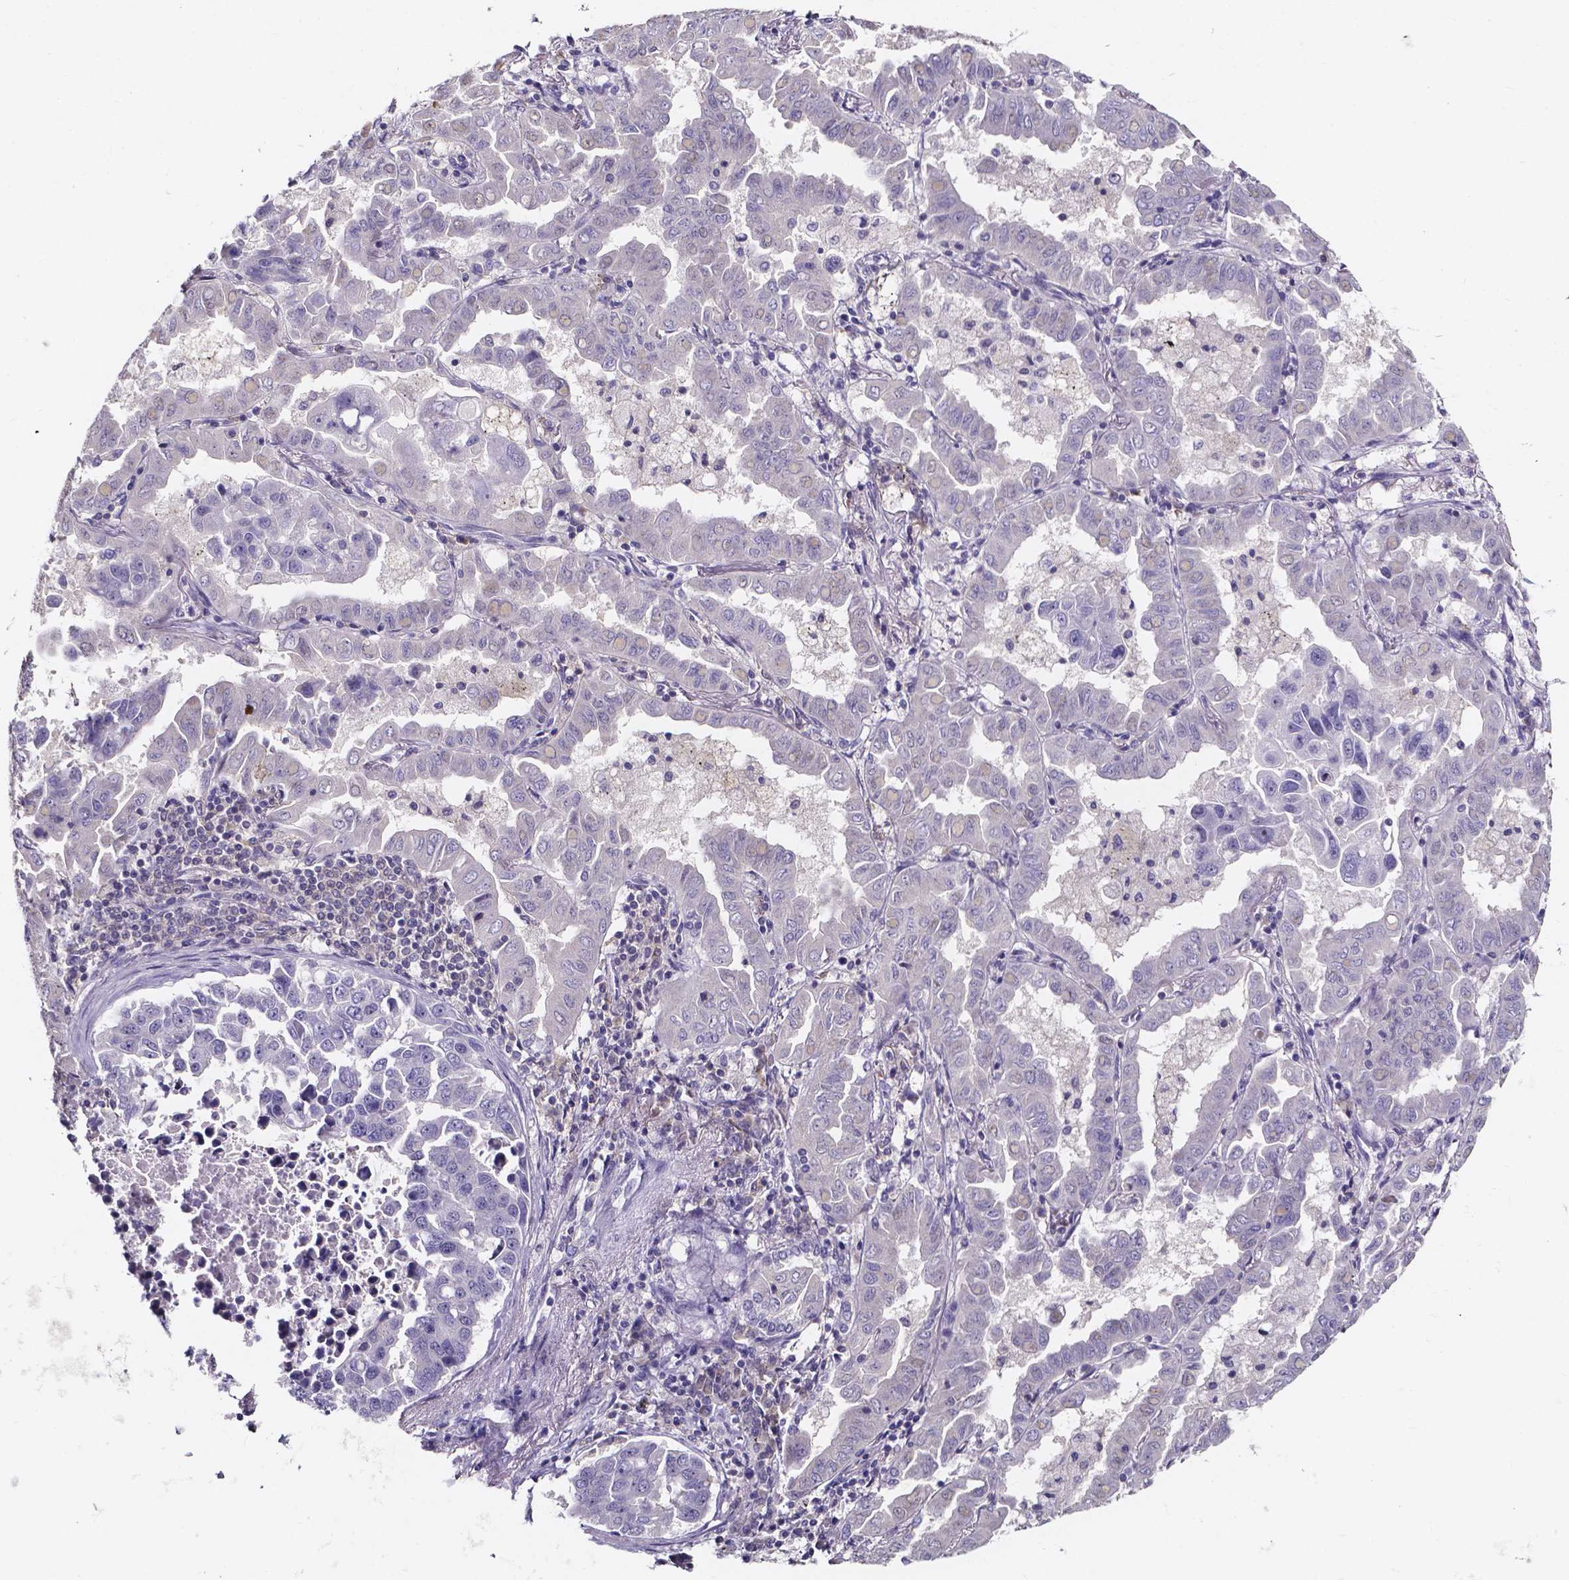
{"staining": {"intensity": "negative", "quantity": "none", "location": "none"}, "tissue": "lung cancer", "cell_type": "Tumor cells", "image_type": "cancer", "snomed": [{"axis": "morphology", "description": "Adenocarcinoma, NOS"}, {"axis": "topography", "description": "Lung"}], "caption": "This image is of lung cancer stained with immunohistochemistry to label a protein in brown with the nuclei are counter-stained blue. There is no expression in tumor cells.", "gene": "SPOCD1", "patient": {"sex": "male", "age": 64}}